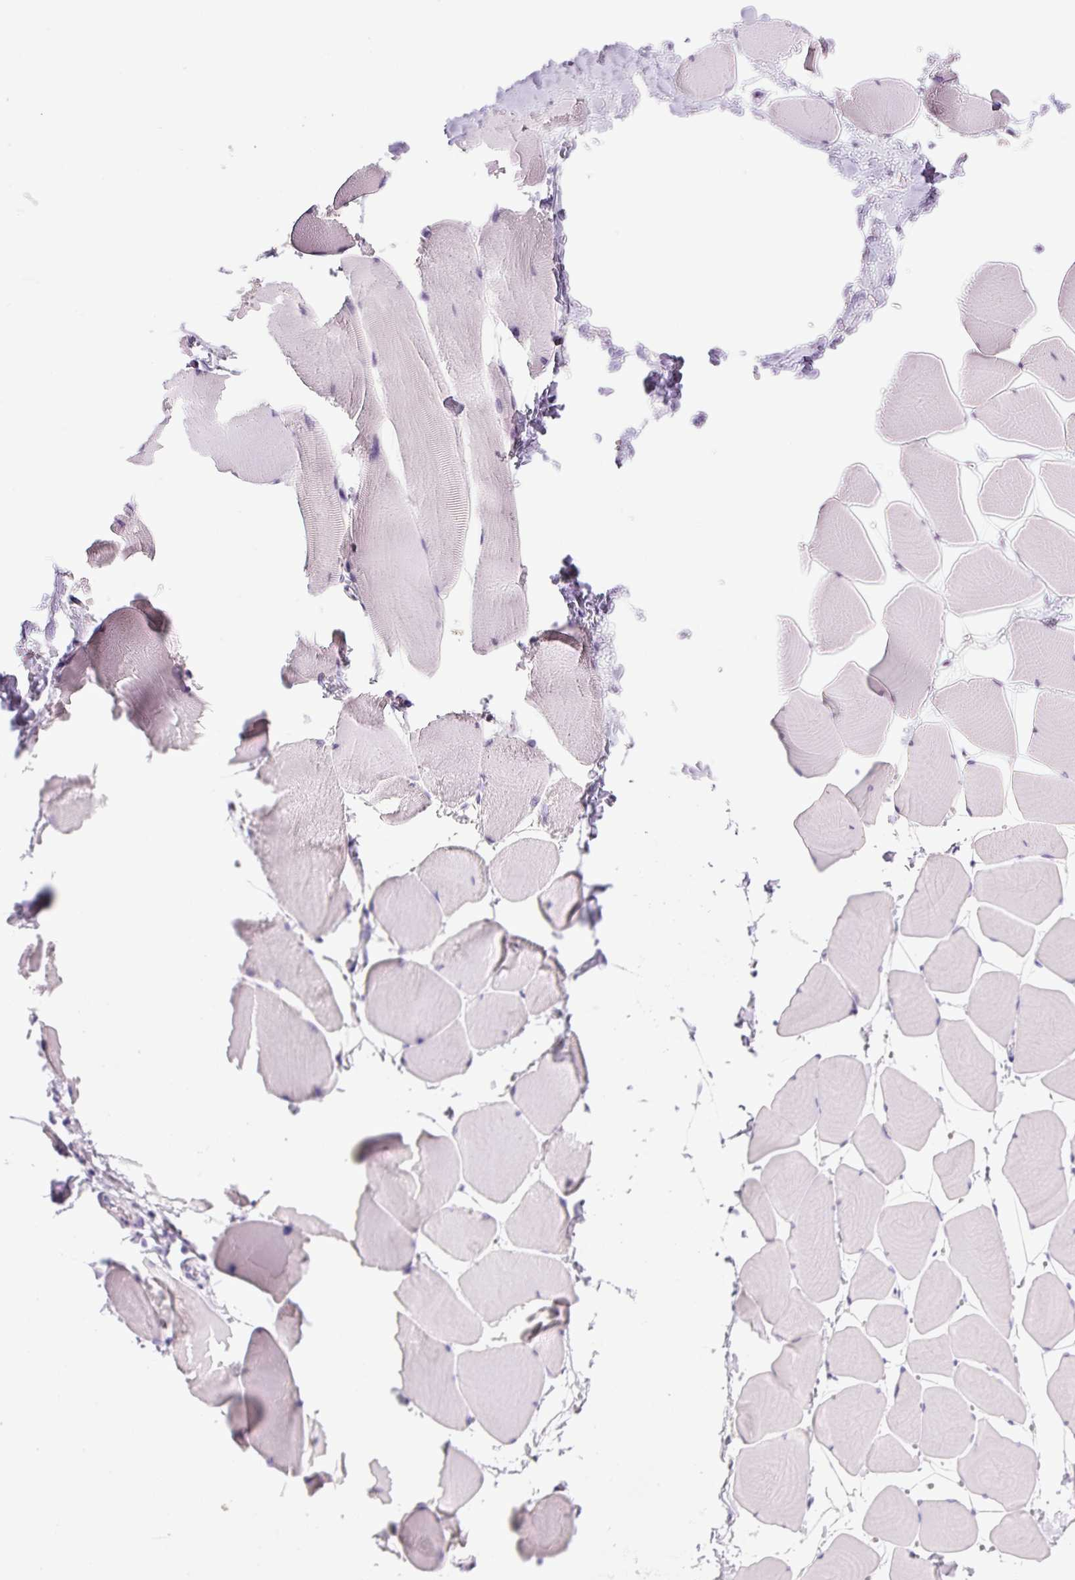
{"staining": {"intensity": "negative", "quantity": "none", "location": "none"}, "tissue": "skeletal muscle", "cell_type": "Myocytes", "image_type": "normal", "snomed": [{"axis": "morphology", "description": "Normal tissue, NOS"}, {"axis": "topography", "description": "Skeletal muscle"}], "caption": "Micrograph shows no protein staining in myocytes of unremarkable skeletal muscle. (DAB (3,3'-diaminobenzidine) IHC with hematoxylin counter stain).", "gene": "CHGA", "patient": {"sex": "male", "age": 25}}